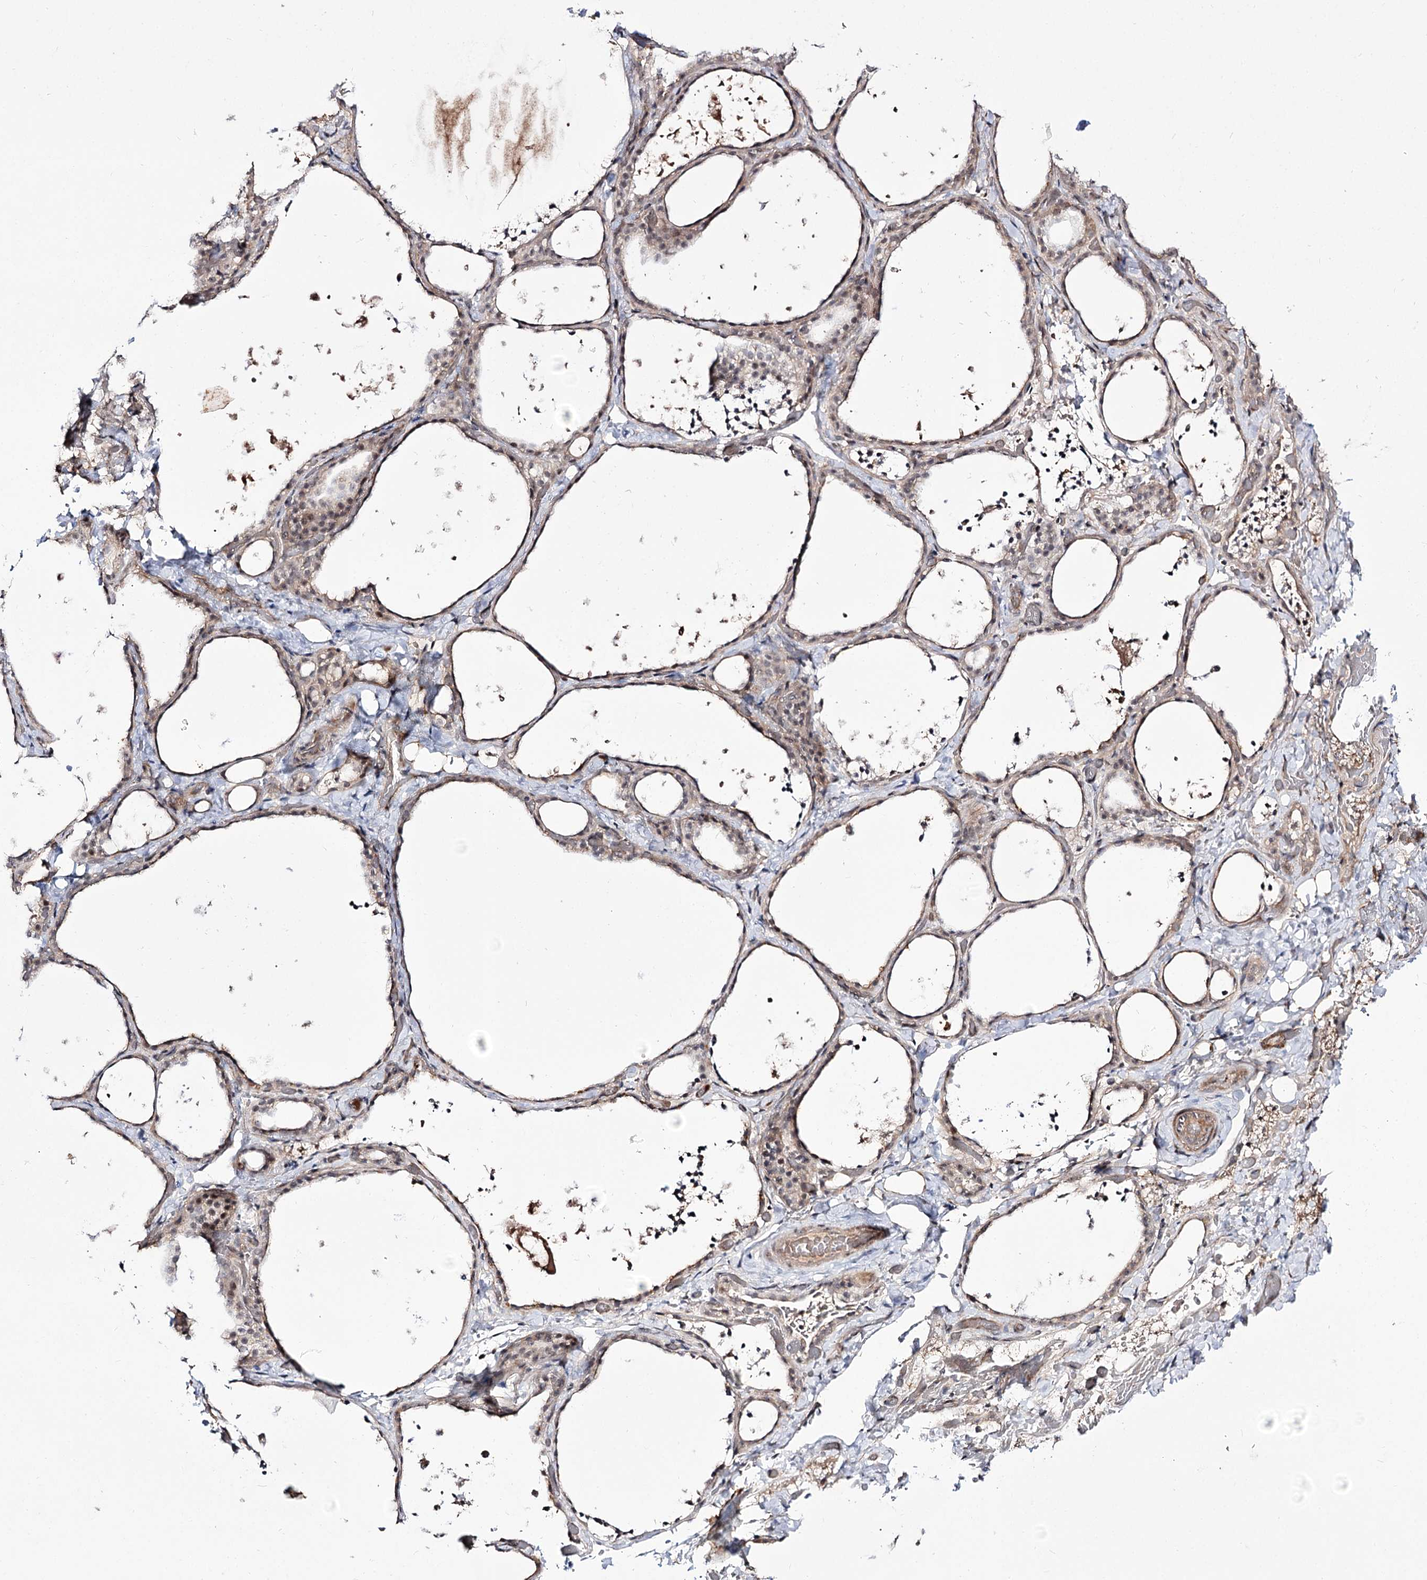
{"staining": {"intensity": "weak", "quantity": "25%-75%", "location": "cytoplasmic/membranous,nuclear"}, "tissue": "thyroid gland", "cell_type": "Glandular cells", "image_type": "normal", "snomed": [{"axis": "morphology", "description": "Normal tissue, NOS"}, {"axis": "topography", "description": "Thyroid gland"}], "caption": "Weak cytoplasmic/membranous,nuclear positivity for a protein is identified in about 25%-75% of glandular cells of normal thyroid gland using immunohistochemistry (IHC).", "gene": "RRP9", "patient": {"sex": "female", "age": 44}}